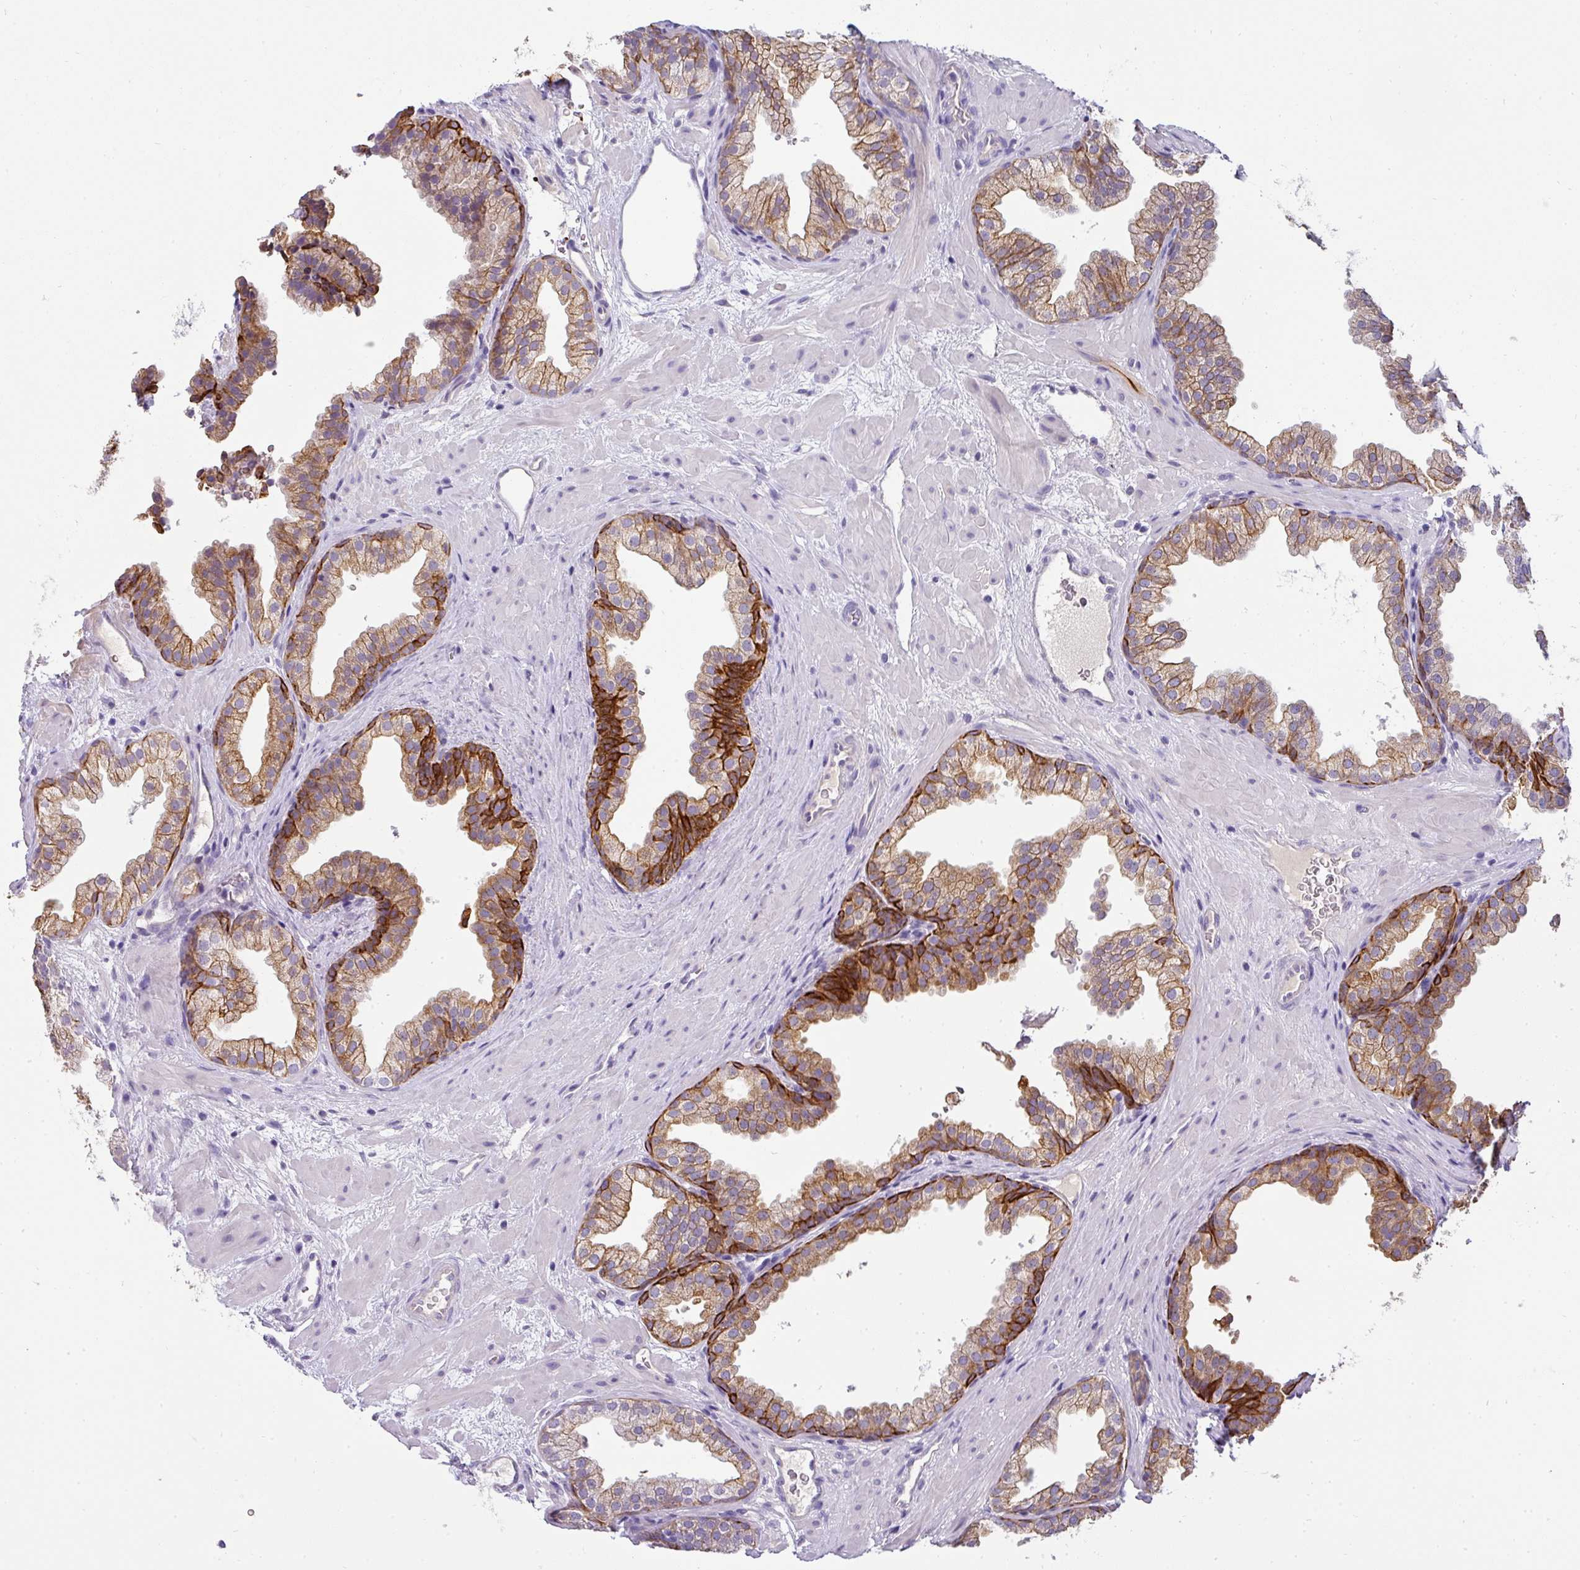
{"staining": {"intensity": "strong", "quantity": "25%-75%", "location": "cytoplasmic/membranous"}, "tissue": "prostate", "cell_type": "Glandular cells", "image_type": "normal", "snomed": [{"axis": "morphology", "description": "Normal tissue, NOS"}, {"axis": "topography", "description": "Prostate"}], "caption": "DAB immunohistochemical staining of unremarkable human prostate displays strong cytoplasmic/membranous protein staining in about 25%-75% of glandular cells. Nuclei are stained in blue.", "gene": "ASXL3", "patient": {"sex": "male", "age": 37}}